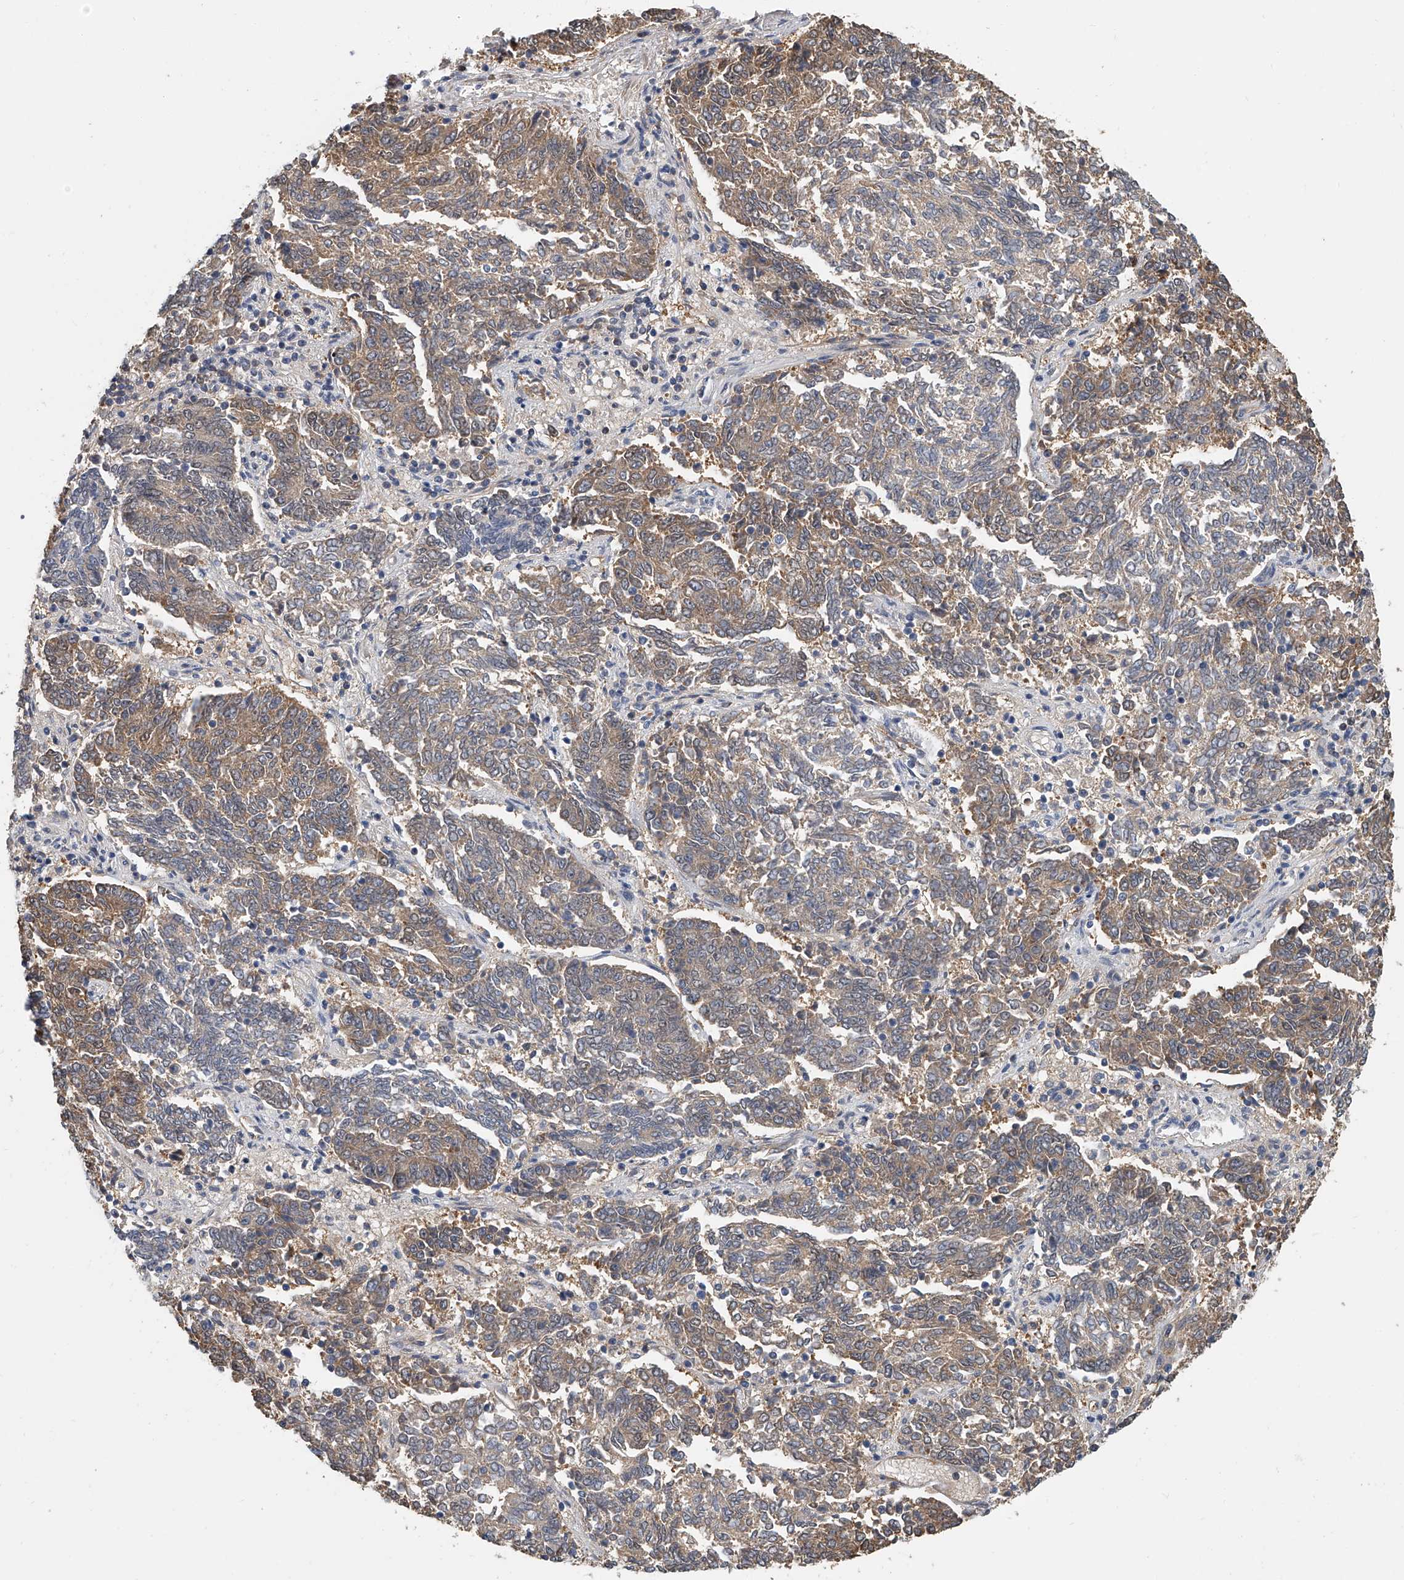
{"staining": {"intensity": "moderate", "quantity": "25%-75%", "location": "cytoplasmic/membranous"}, "tissue": "endometrial cancer", "cell_type": "Tumor cells", "image_type": "cancer", "snomed": [{"axis": "morphology", "description": "Adenocarcinoma, NOS"}, {"axis": "topography", "description": "Endometrium"}], "caption": "About 25%-75% of tumor cells in human endometrial cancer reveal moderate cytoplasmic/membranous protein staining as visualized by brown immunohistochemical staining.", "gene": "CD200", "patient": {"sex": "female", "age": 80}}